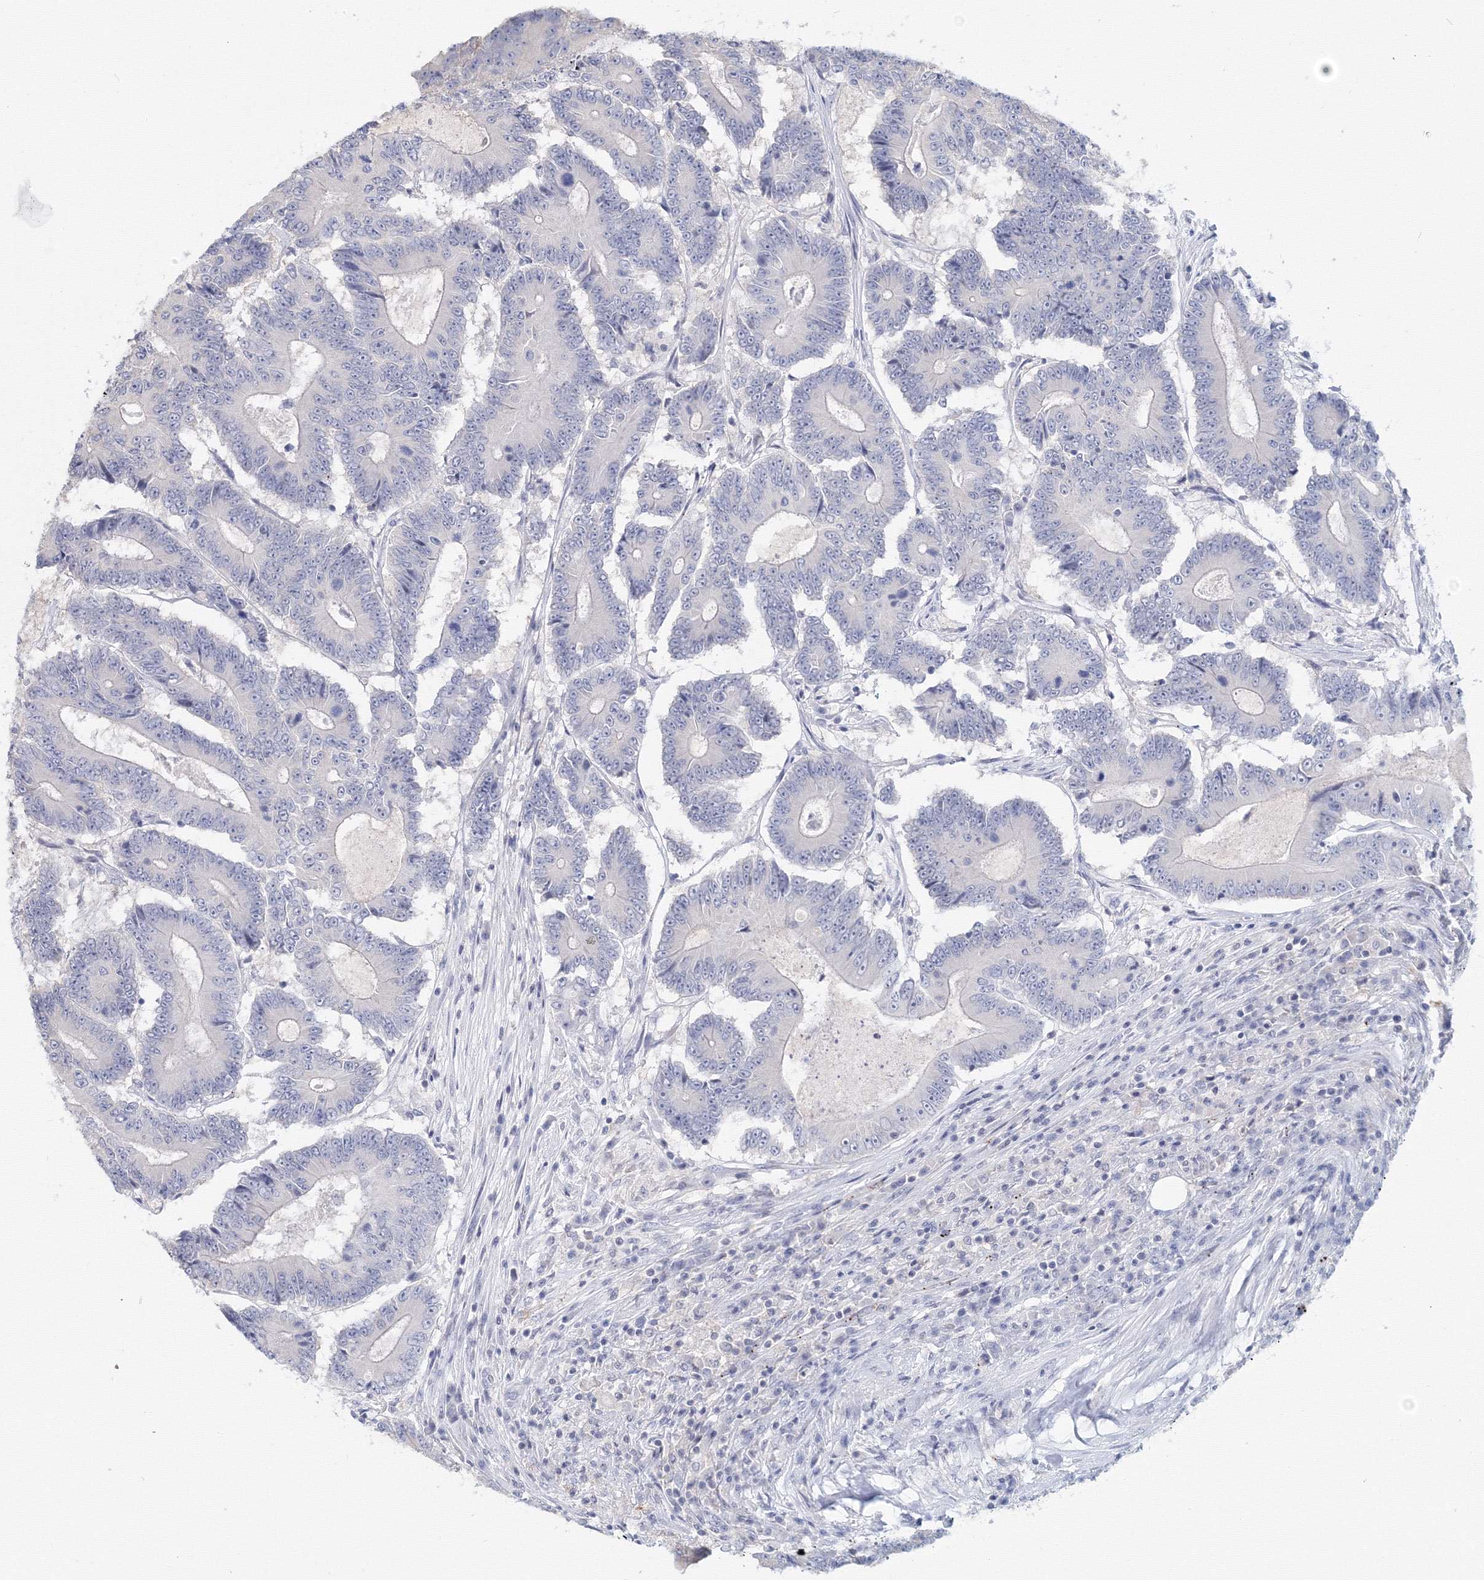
{"staining": {"intensity": "negative", "quantity": "none", "location": "none"}, "tissue": "colorectal cancer", "cell_type": "Tumor cells", "image_type": "cancer", "snomed": [{"axis": "morphology", "description": "Adenocarcinoma, NOS"}, {"axis": "topography", "description": "Colon"}], "caption": "Colorectal cancer (adenocarcinoma) was stained to show a protein in brown. There is no significant positivity in tumor cells.", "gene": "SLC7A7", "patient": {"sex": "male", "age": 83}}